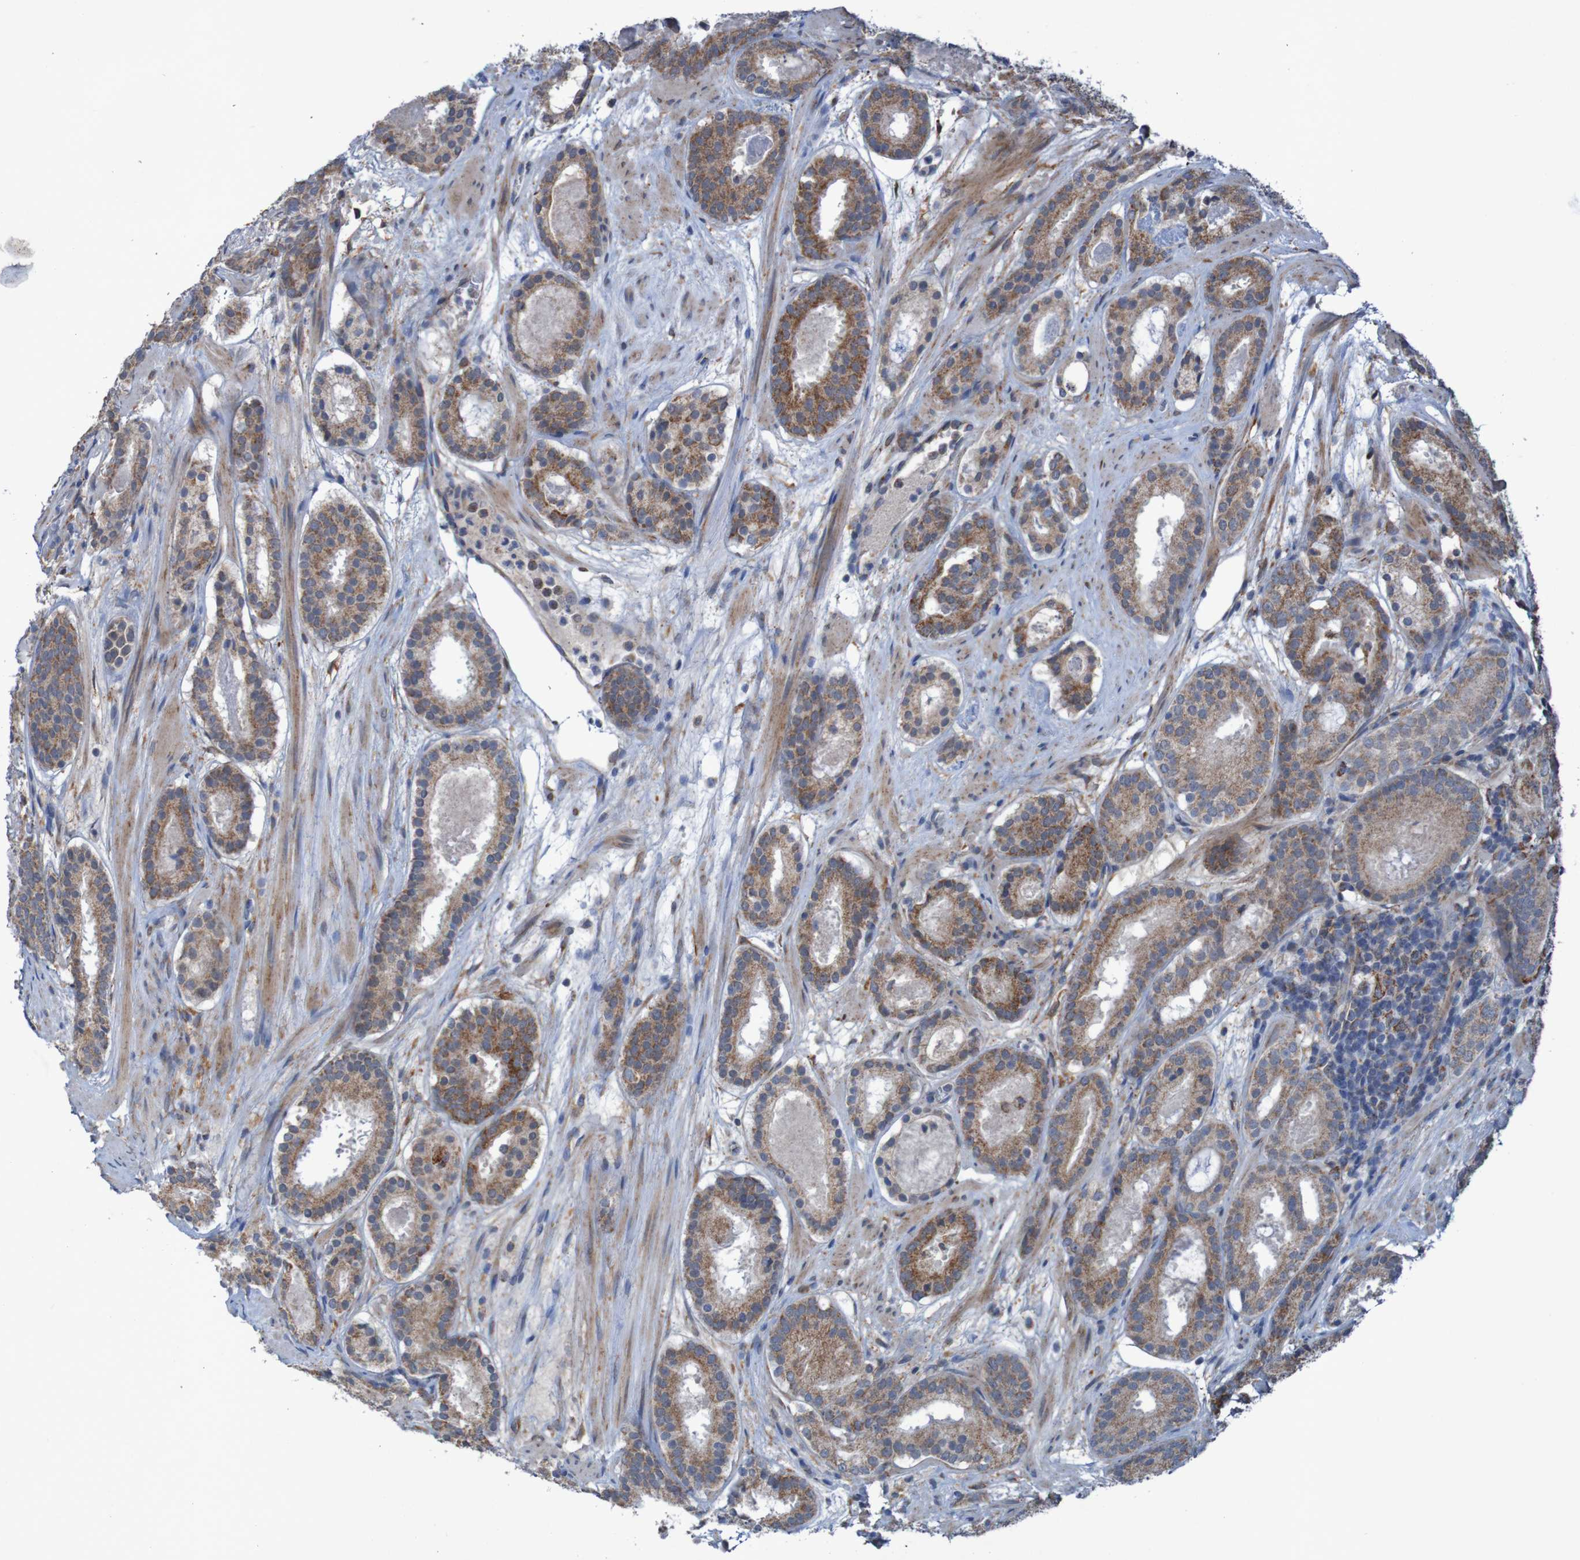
{"staining": {"intensity": "moderate", "quantity": ">75%", "location": "cytoplasmic/membranous"}, "tissue": "prostate cancer", "cell_type": "Tumor cells", "image_type": "cancer", "snomed": [{"axis": "morphology", "description": "Adenocarcinoma, Low grade"}, {"axis": "topography", "description": "Prostate"}], "caption": "Protein staining of prostate cancer (low-grade adenocarcinoma) tissue exhibits moderate cytoplasmic/membranous positivity in approximately >75% of tumor cells.", "gene": "CCDC51", "patient": {"sex": "male", "age": 69}}